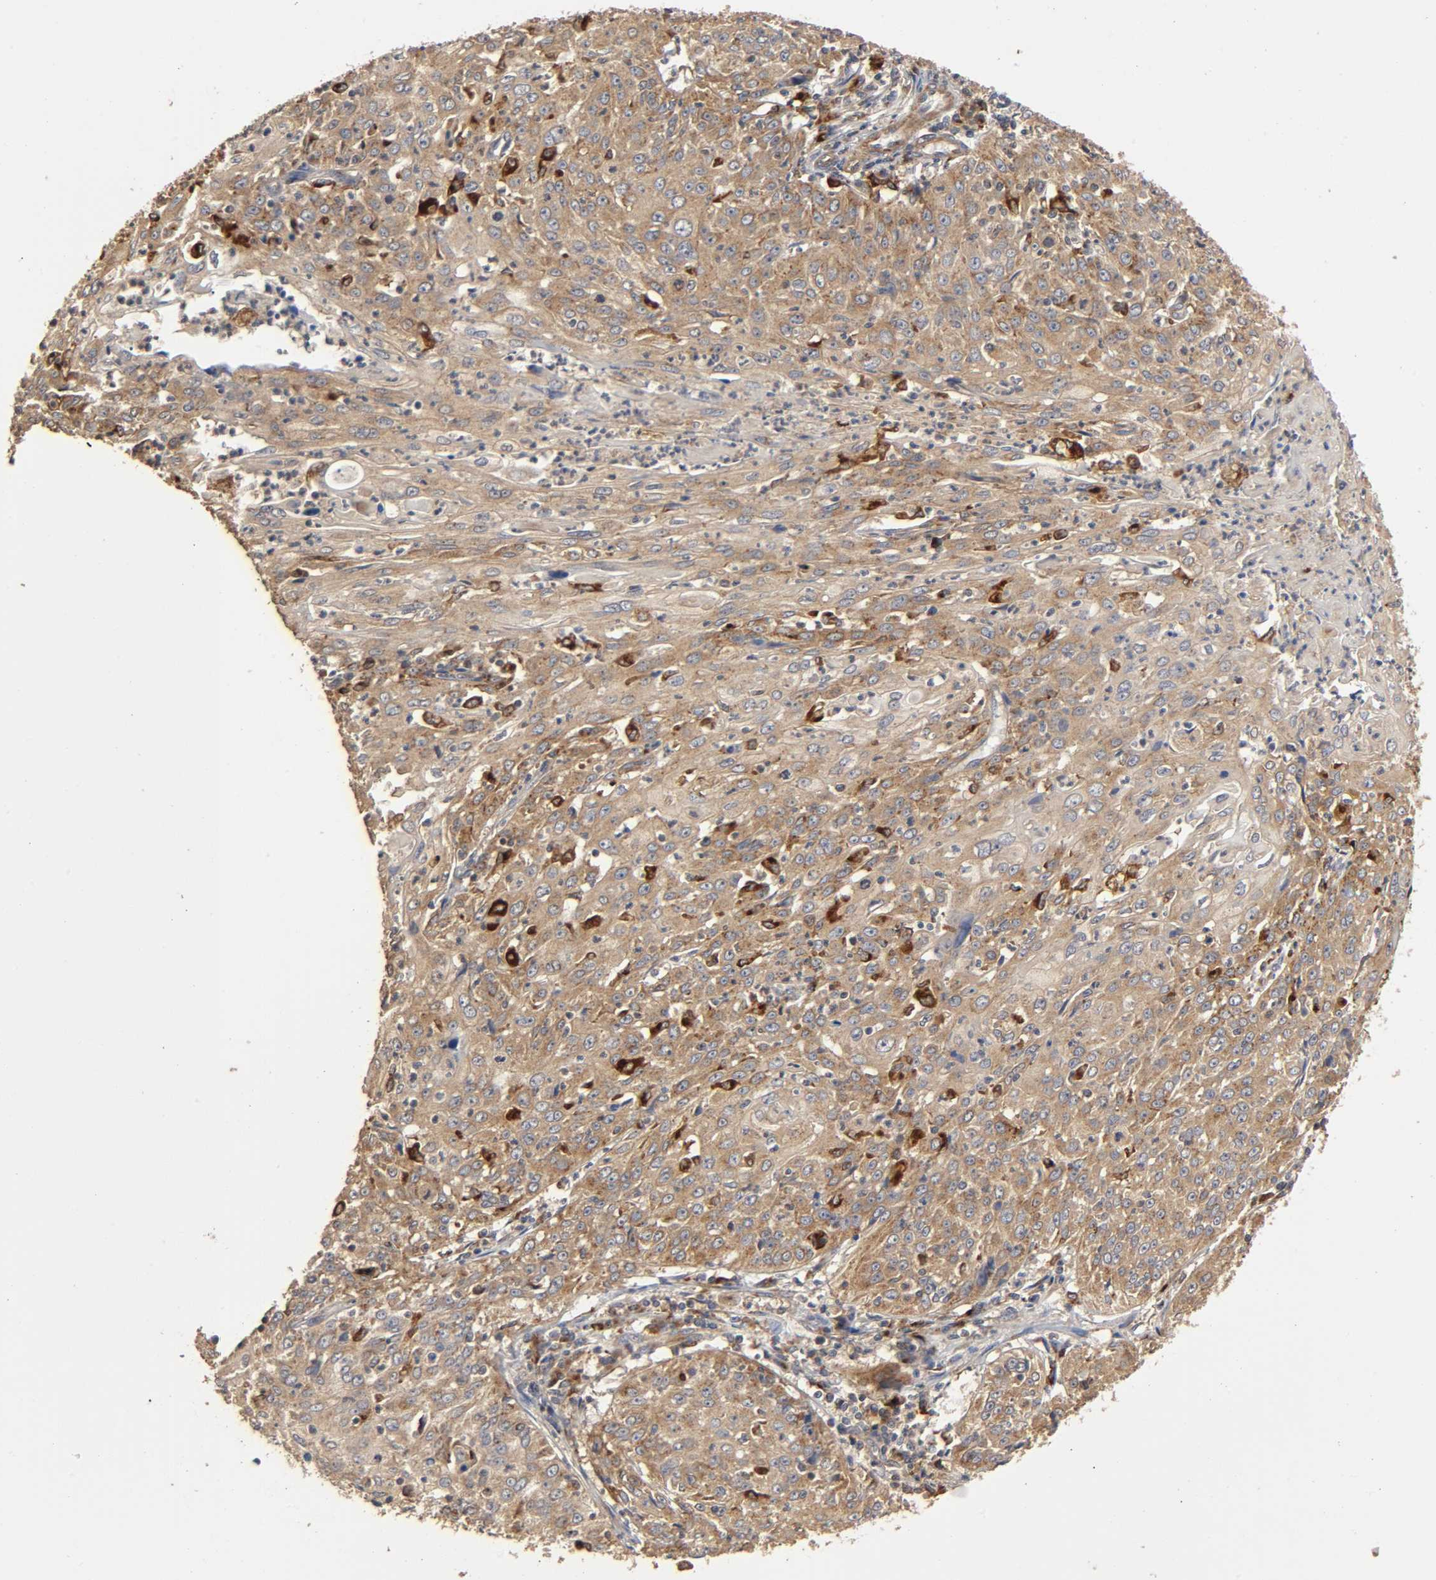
{"staining": {"intensity": "moderate", "quantity": ">75%", "location": "cytoplasmic/membranous"}, "tissue": "cervical cancer", "cell_type": "Tumor cells", "image_type": "cancer", "snomed": [{"axis": "morphology", "description": "Squamous cell carcinoma, NOS"}, {"axis": "topography", "description": "Cervix"}], "caption": "Cervical cancer tissue reveals moderate cytoplasmic/membranous staining in about >75% of tumor cells", "gene": "GNPTG", "patient": {"sex": "female", "age": 39}}